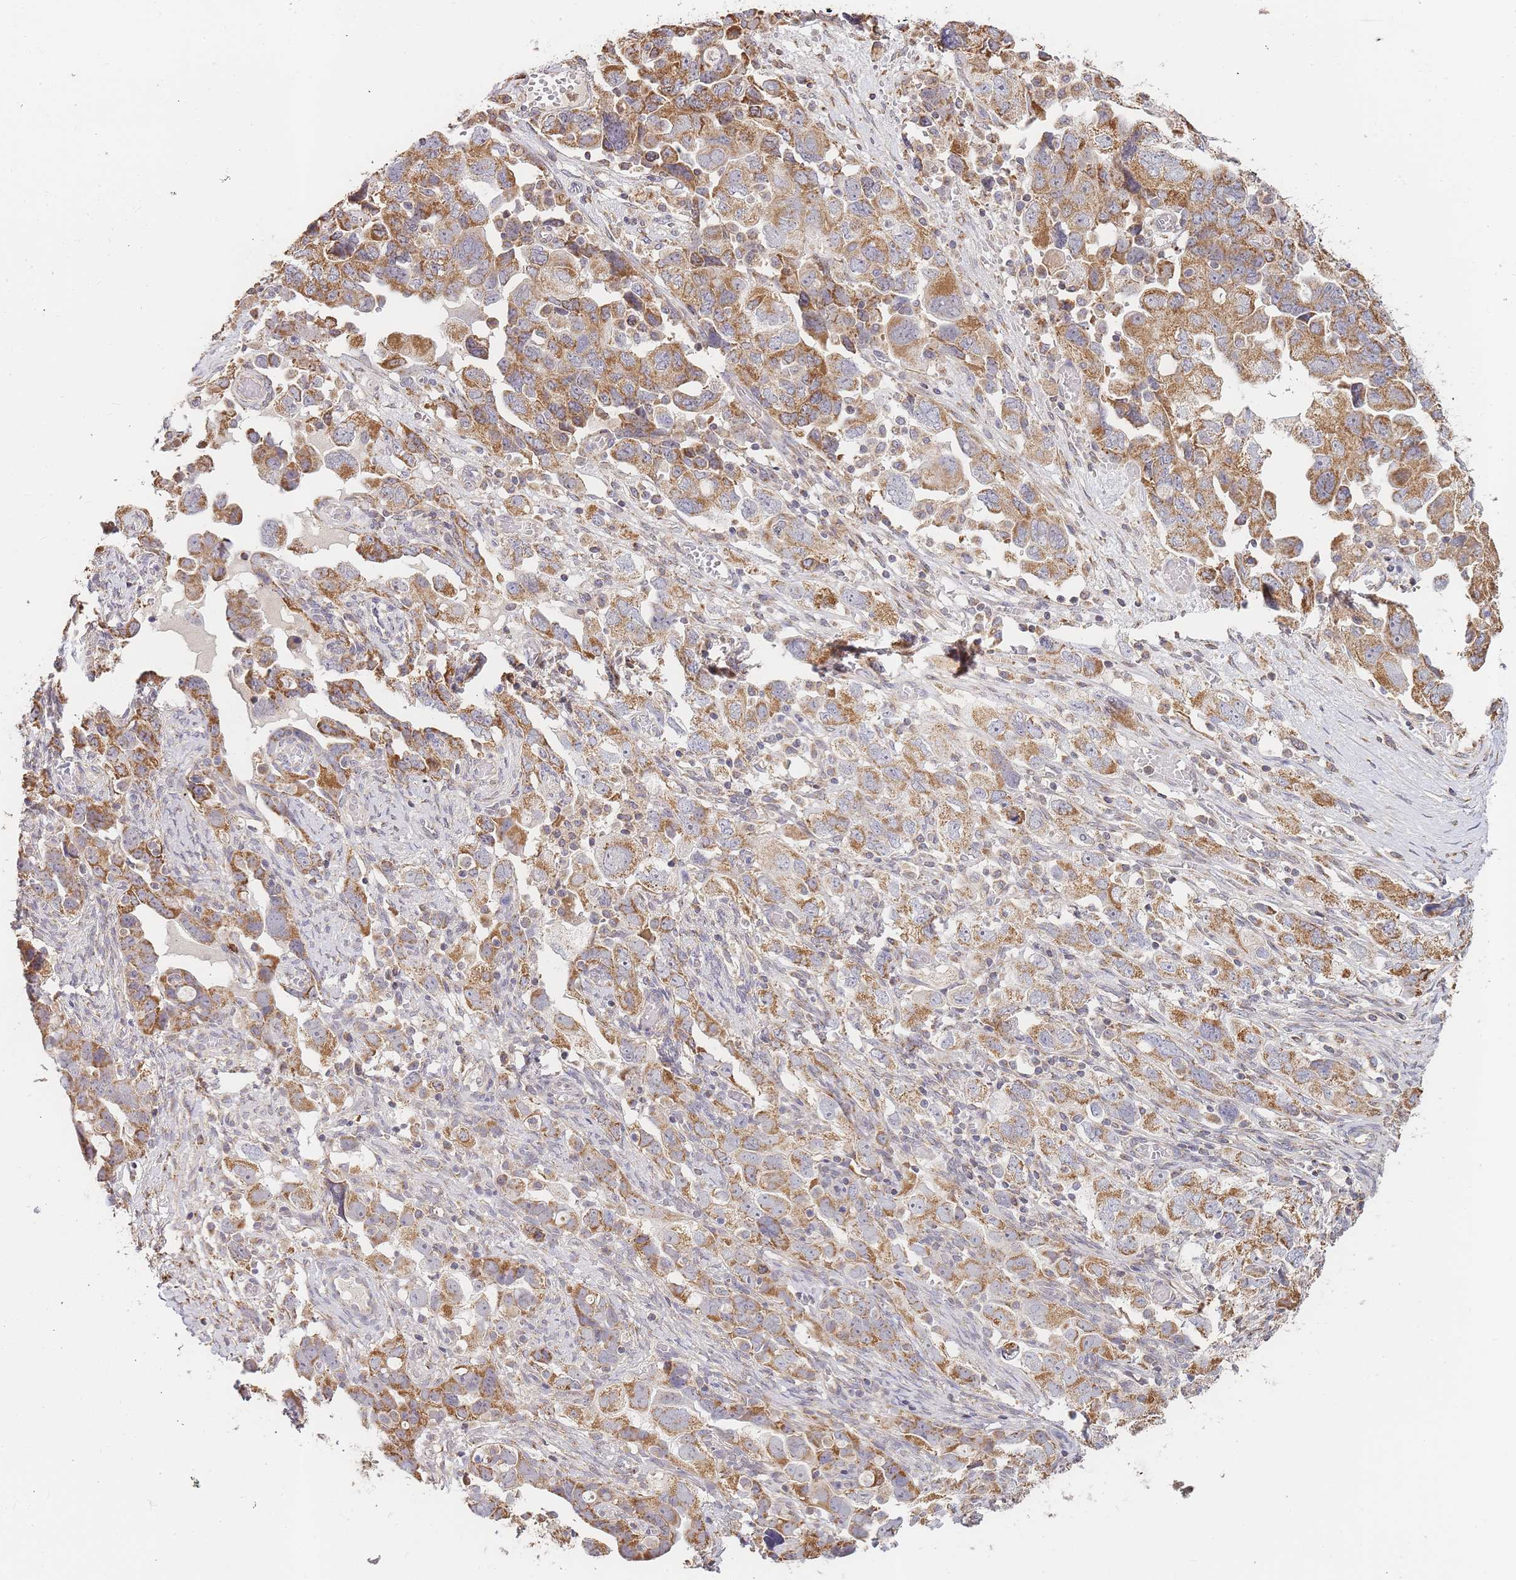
{"staining": {"intensity": "moderate", "quantity": ">75%", "location": "cytoplasmic/membranous"}, "tissue": "ovarian cancer", "cell_type": "Tumor cells", "image_type": "cancer", "snomed": [{"axis": "morphology", "description": "Carcinoma, NOS"}, {"axis": "morphology", "description": "Cystadenocarcinoma, serous, NOS"}, {"axis": "topography", "description": "Ovary"}], "caption": "A brown stain shows moderate cytoplasmic/membranous staining of a protein in ovarian cancer (serous cystadenocarcinoma) tumor cells. (DAB IHC with brightfield microscopy, high magnification).", "gene": "ADCY9", "patient": {"sex": "female", "age": 69}}